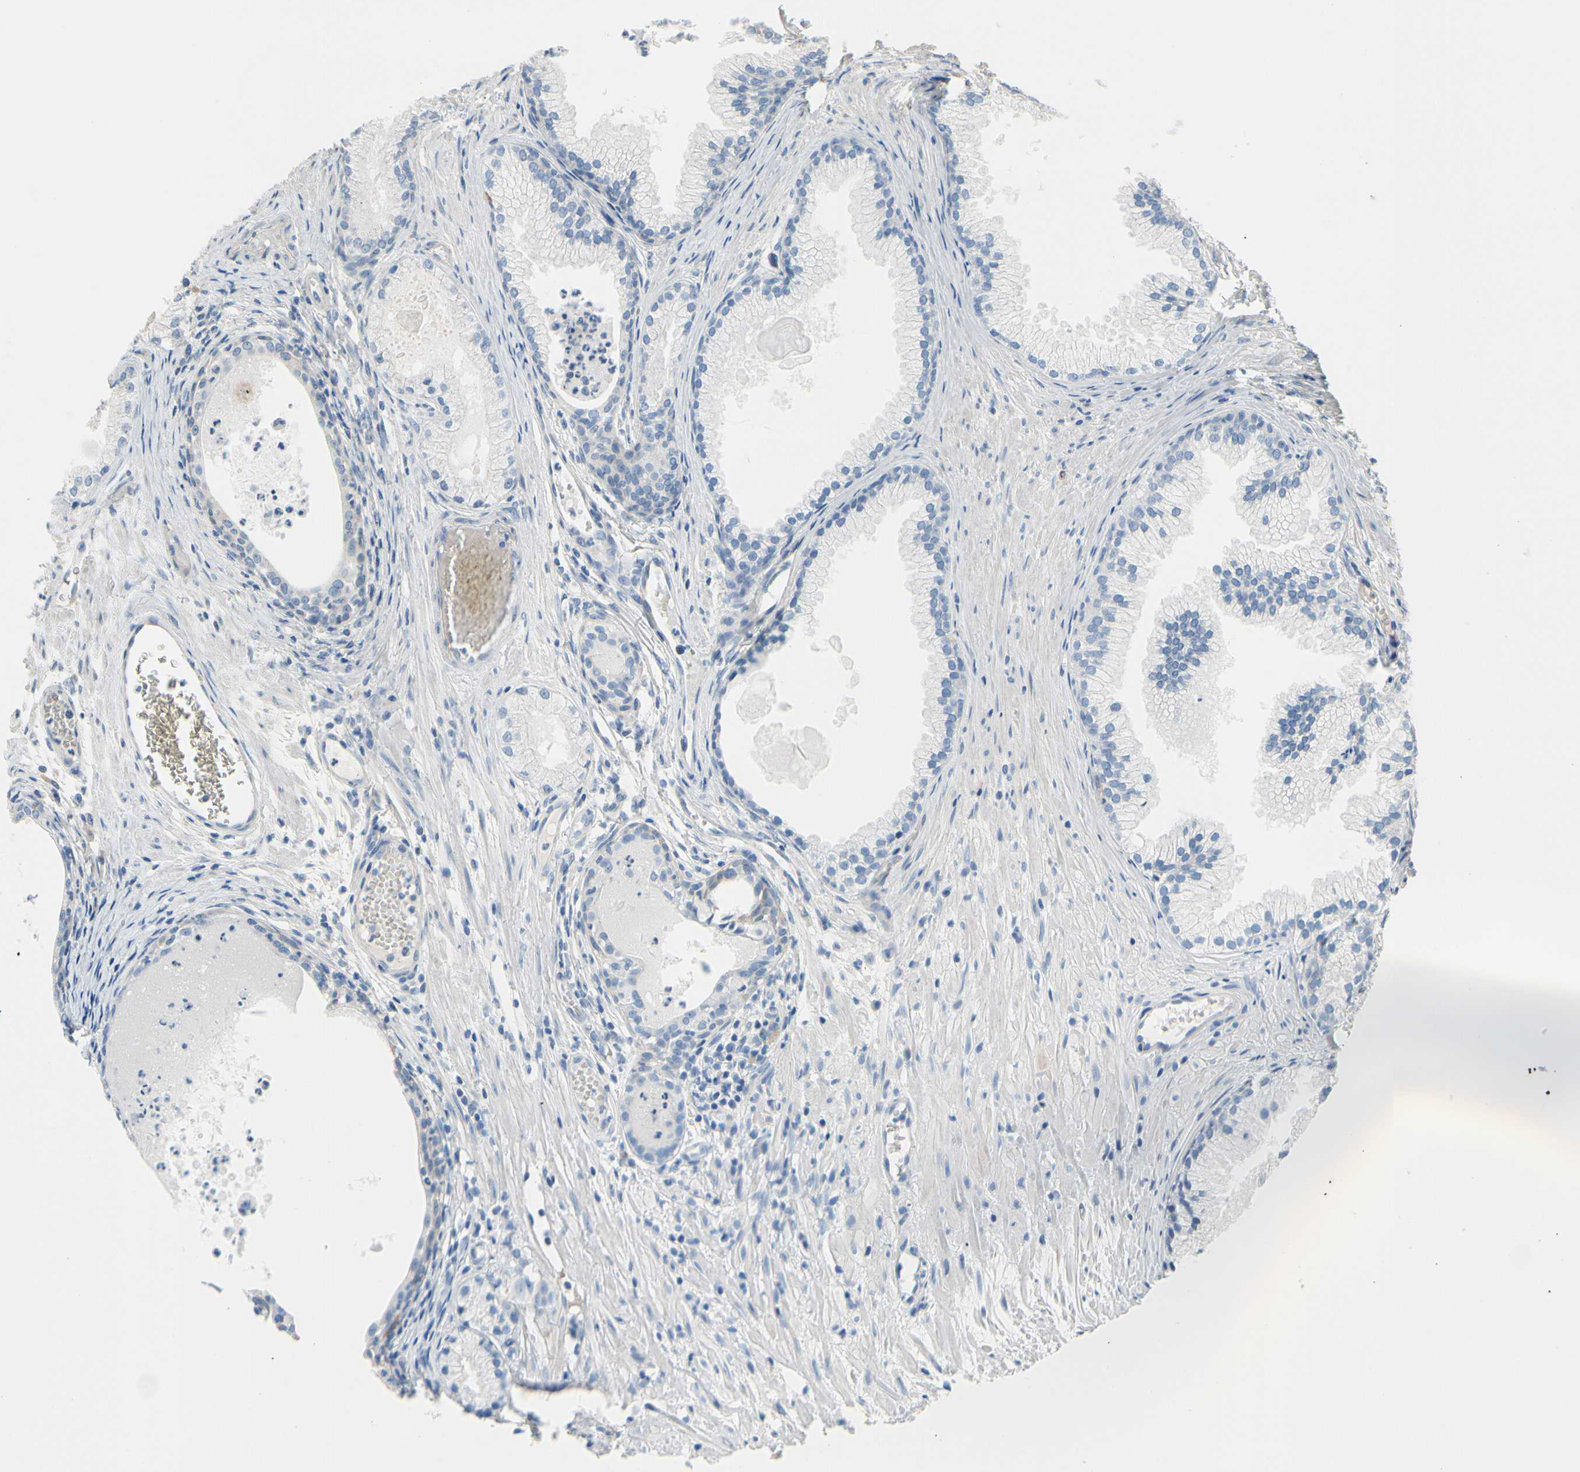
{"staining": {"intensity": "negative", "quantity": "none", "location": "none"}, "tissue": "prostate cancer", "cell_type": "Tumor cells", "image_type": "cancer", "snomed": [{"axis": "morphology", "description": "Adenocarcinoma, Low grade"}, {"axis": "topography", "description": "Prostate"}], "caption": "This is an immunohistochemistry micrograph of prostate cancer. There is no staining in tumor cells.", "gene": "CKAP2", "patient": {"sex": "male", "age": 72}}